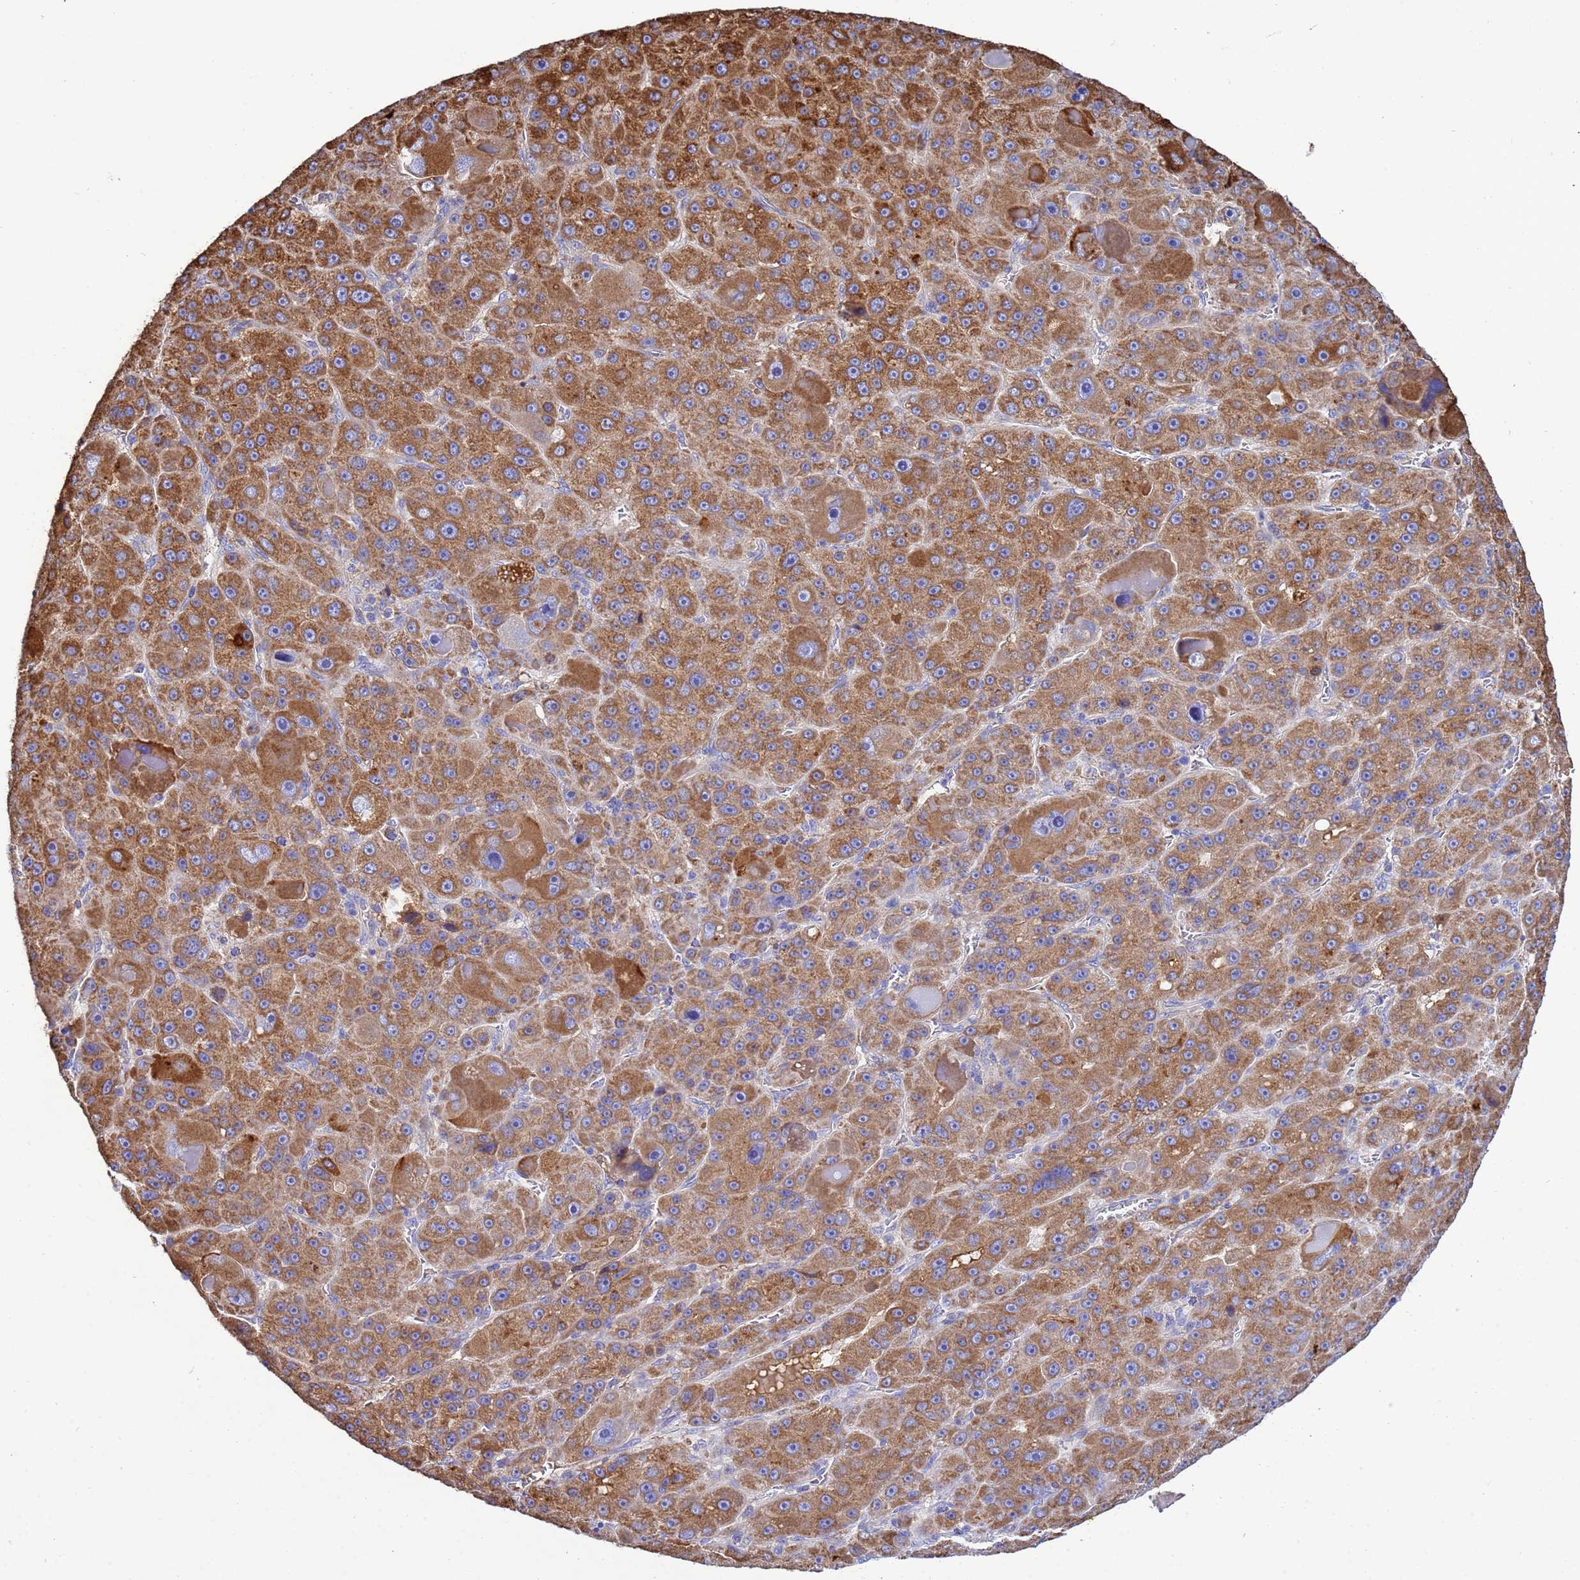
{"staining": {"intensity": "moderate", "quantity": ">75%", "location": "cytoplasmic/membranous"}, "tissue": "liver cancer", "cell_type": "Tumor cells", "image_type": "cancer", "snomed": [{"axis": "morphology", "description": "Carcinoma, Hepatocellular, NOS"}, {"axis": "topography", "description": "Liver"}], "caption": "Tumor cells show moderate cytoplasmic/membranous expression in approximately >75% of cells in liver cancer (hepatocellular carcinoma). Using DAB (3,3'-diaminobenzidine) (brown) and hematoxylin (blue) stains, captured at high magnification using brightfield microscopy.", "gene": "GLUD1", "patient": {"sex": "male", "age": 76}}